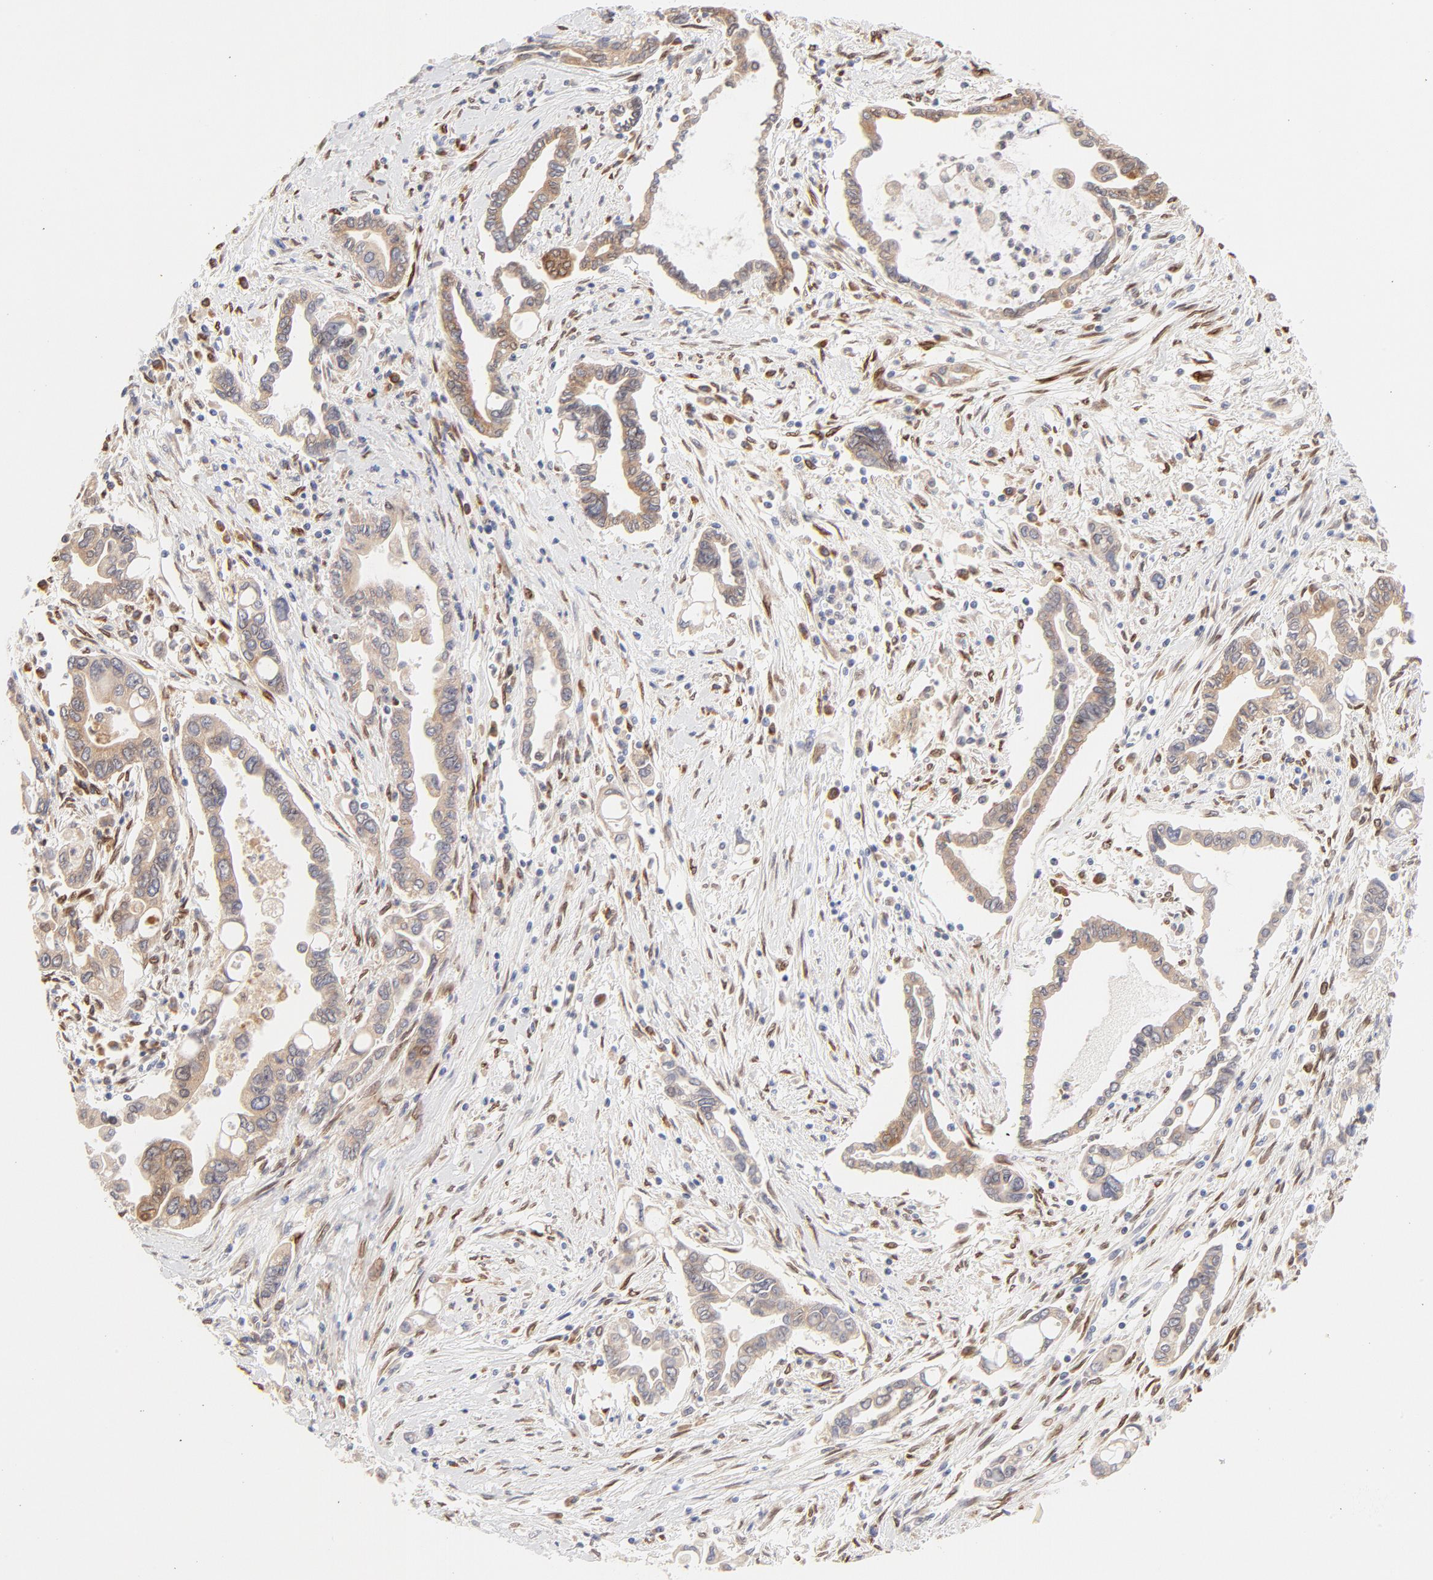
{"staining": {"intensity": "moderate", "quantity": ">75%", "location": "cytoplasmic/membranous"}, "tissue": "pancreatic cancer", "cell_type": "Tumor cells", "image_type": "cancer", "snomed": [{"axis": "morphology", "description": "Adenocarcinoma, NOS"}, {"axis": "topography", "description": "Pancreas"}], "caption": "Brown immunohistochemical staining in pancreatic adenocarcinoma displays moderate cytoplasmic/membranous positivity in about >75% of tumor cells.", "gene": "RPS6KA1", "patient": {"sex": "female", "age": 57}}